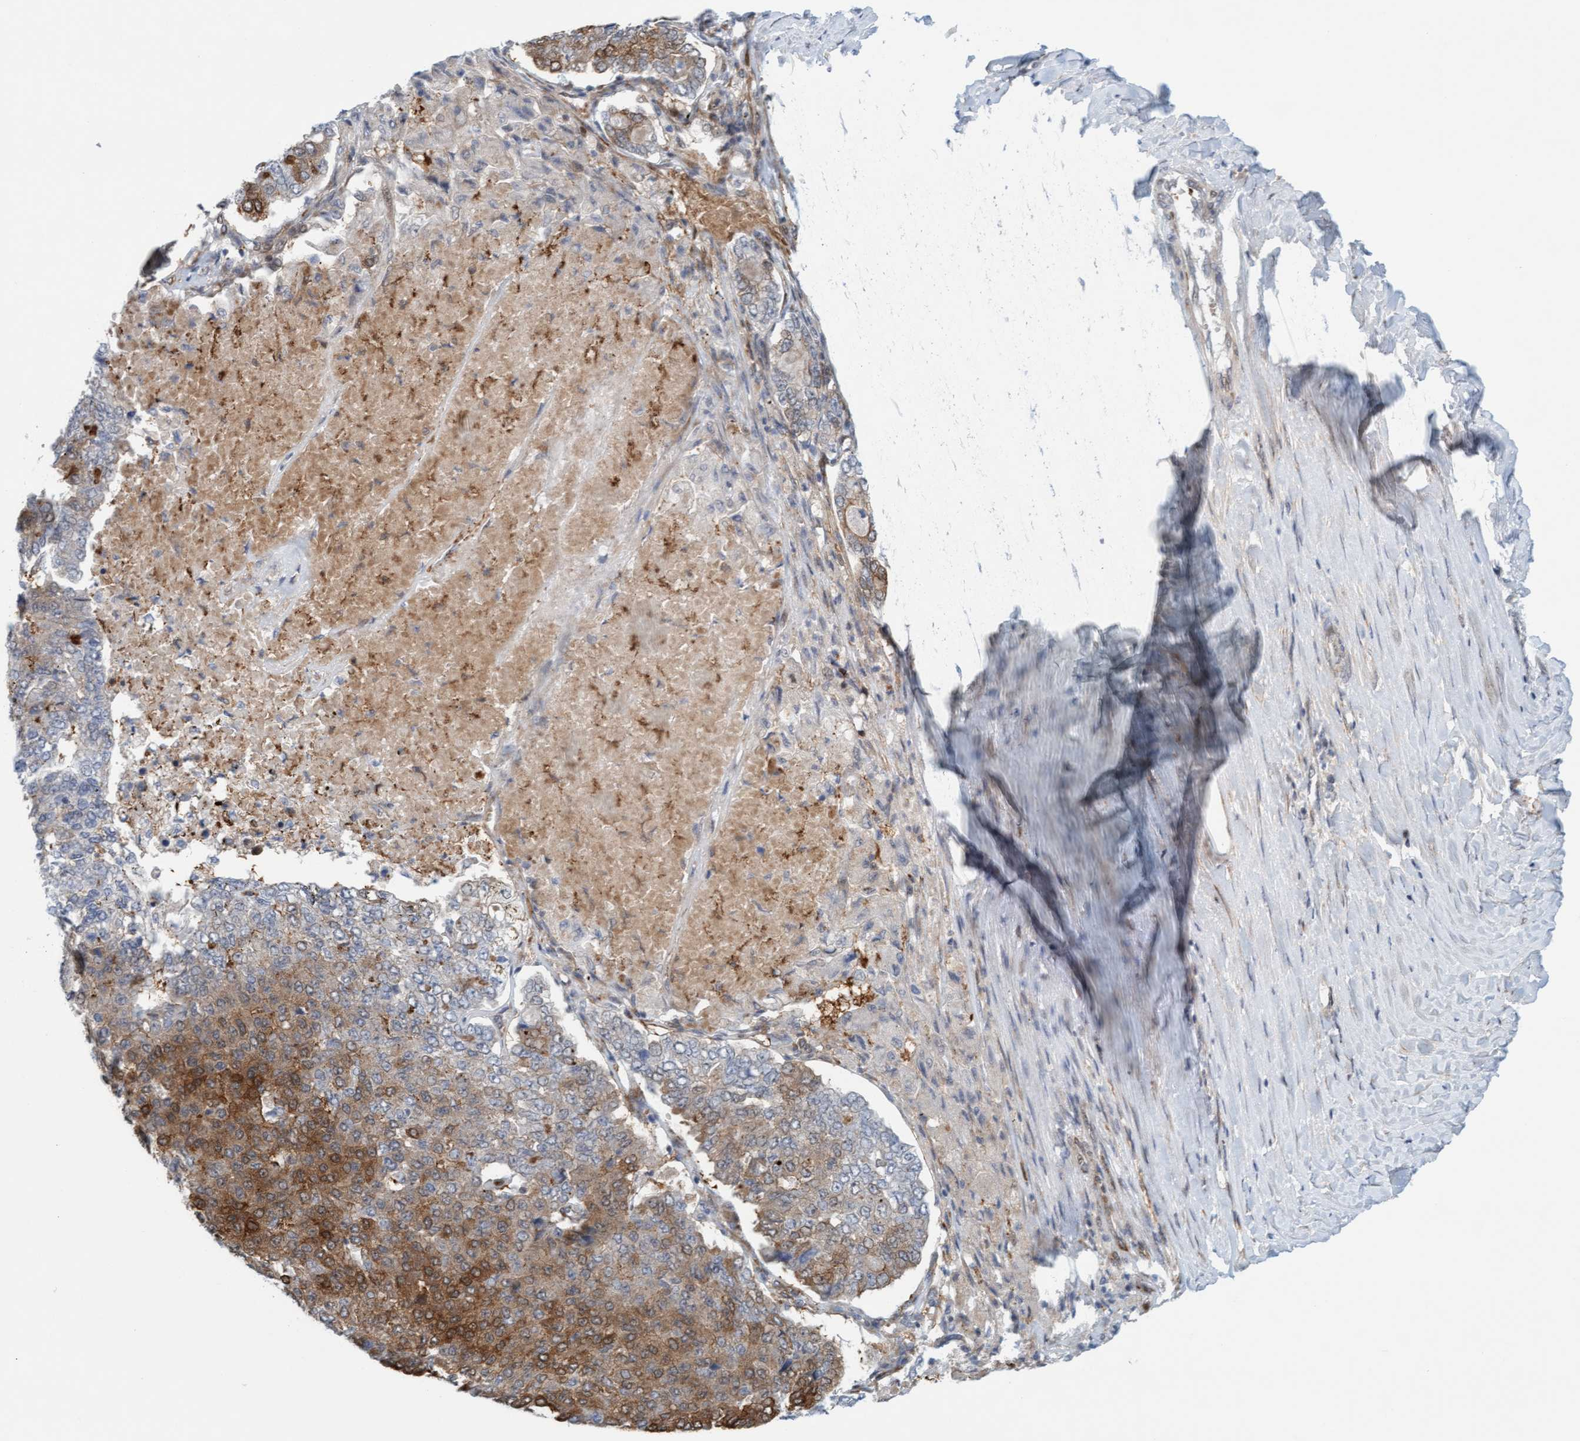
{"staining": {"intensity": "moderate", "quantity": "25%-75%", "location": "cytoplasmic/membranous"}, "tissue": "pancreatic cancer", "cell_type": "Tumor cells", "image_type": "cancer", "snomed": [{"axis": "morphology", "description": "Adenocarcinoma, NOS"}, {"axis": "topography", "description": "Pancreas"}], "caption": "Protein positivity by immunohistochemistry shows moderate cytoplasmic/membranous staining in about 25%-75% of tumor cells in pancreatic adenocarcinoma.", "gene": "EIF4EBP1", "patient": {"sex": "male", "age": 50}}